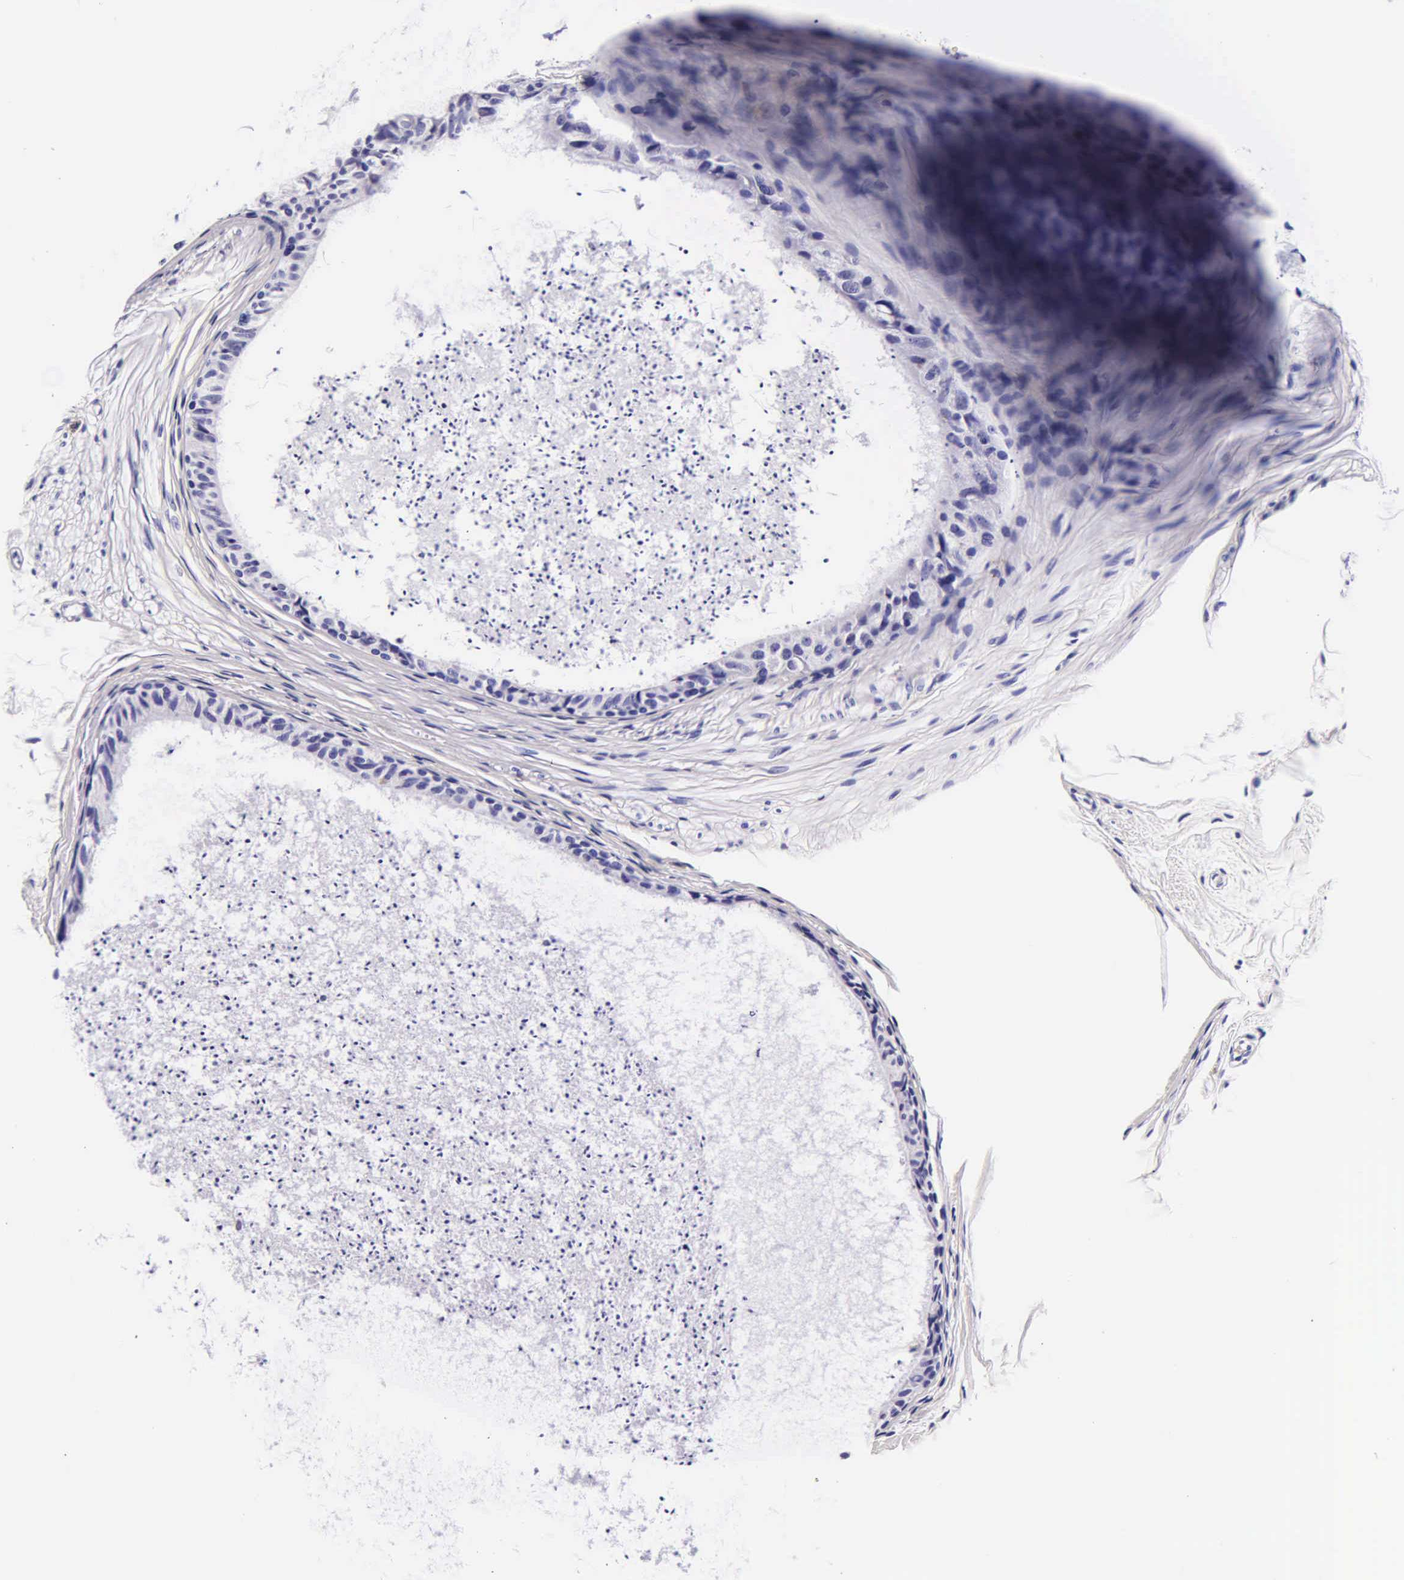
{"staining": {"intensity": "negative", "quantity": "none", "location": "none"}, "tissue": "epididymis", "cell_type": "Glandular cells", "image_type": "normal", "snomed": [{"axis": "morphology", "description": "Normal tissue, NOS"}, {"axis": "topography", "description": "Epididymis"}], "caption": "This image is of normal epididymis stained with immunohistochemistry to label a protein in brown with the nuclei are counter-stained blue. There is no expression in glandular cells.", "gene": "DGCR2", "patient": {"sex": "male", "age": 77}}